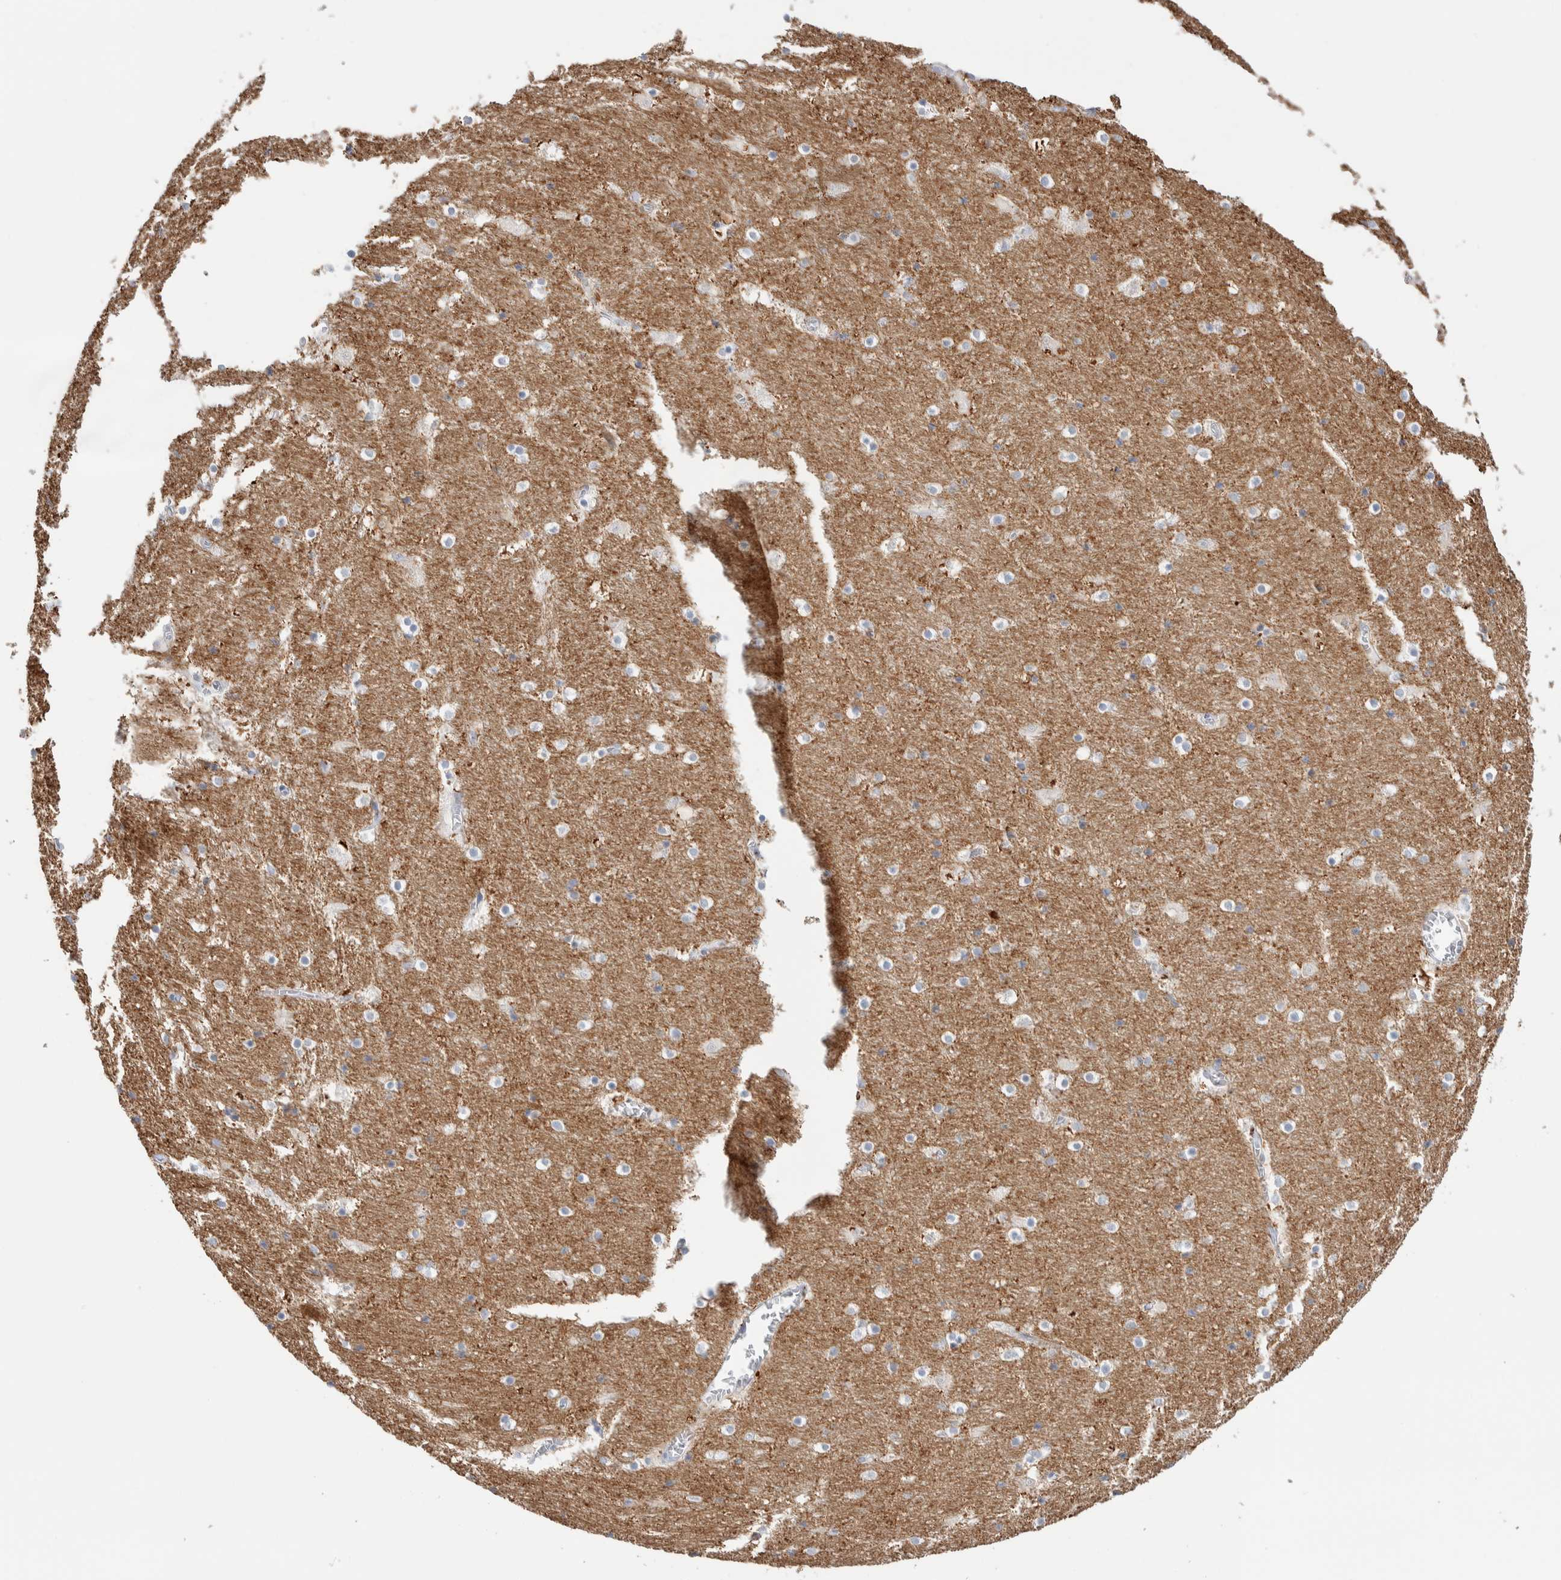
{"staining": {"intensity": "weak", "quantity": "<25%", "location": "cytoplasmic/membranous"}, "tissue": "hippocampus", "cell_type": "Glial cells", "image_type": "normal", "snomed": [{"axis": "morphology", "description": "Normal tissue, NOS"}, {"axis": "topography", "description": "Hippocampus"}], "caption": "There is no significant expression in glial cells of hippocampus.", "gene": "GDA", "patient": {"sex": "male", "age": 45}}